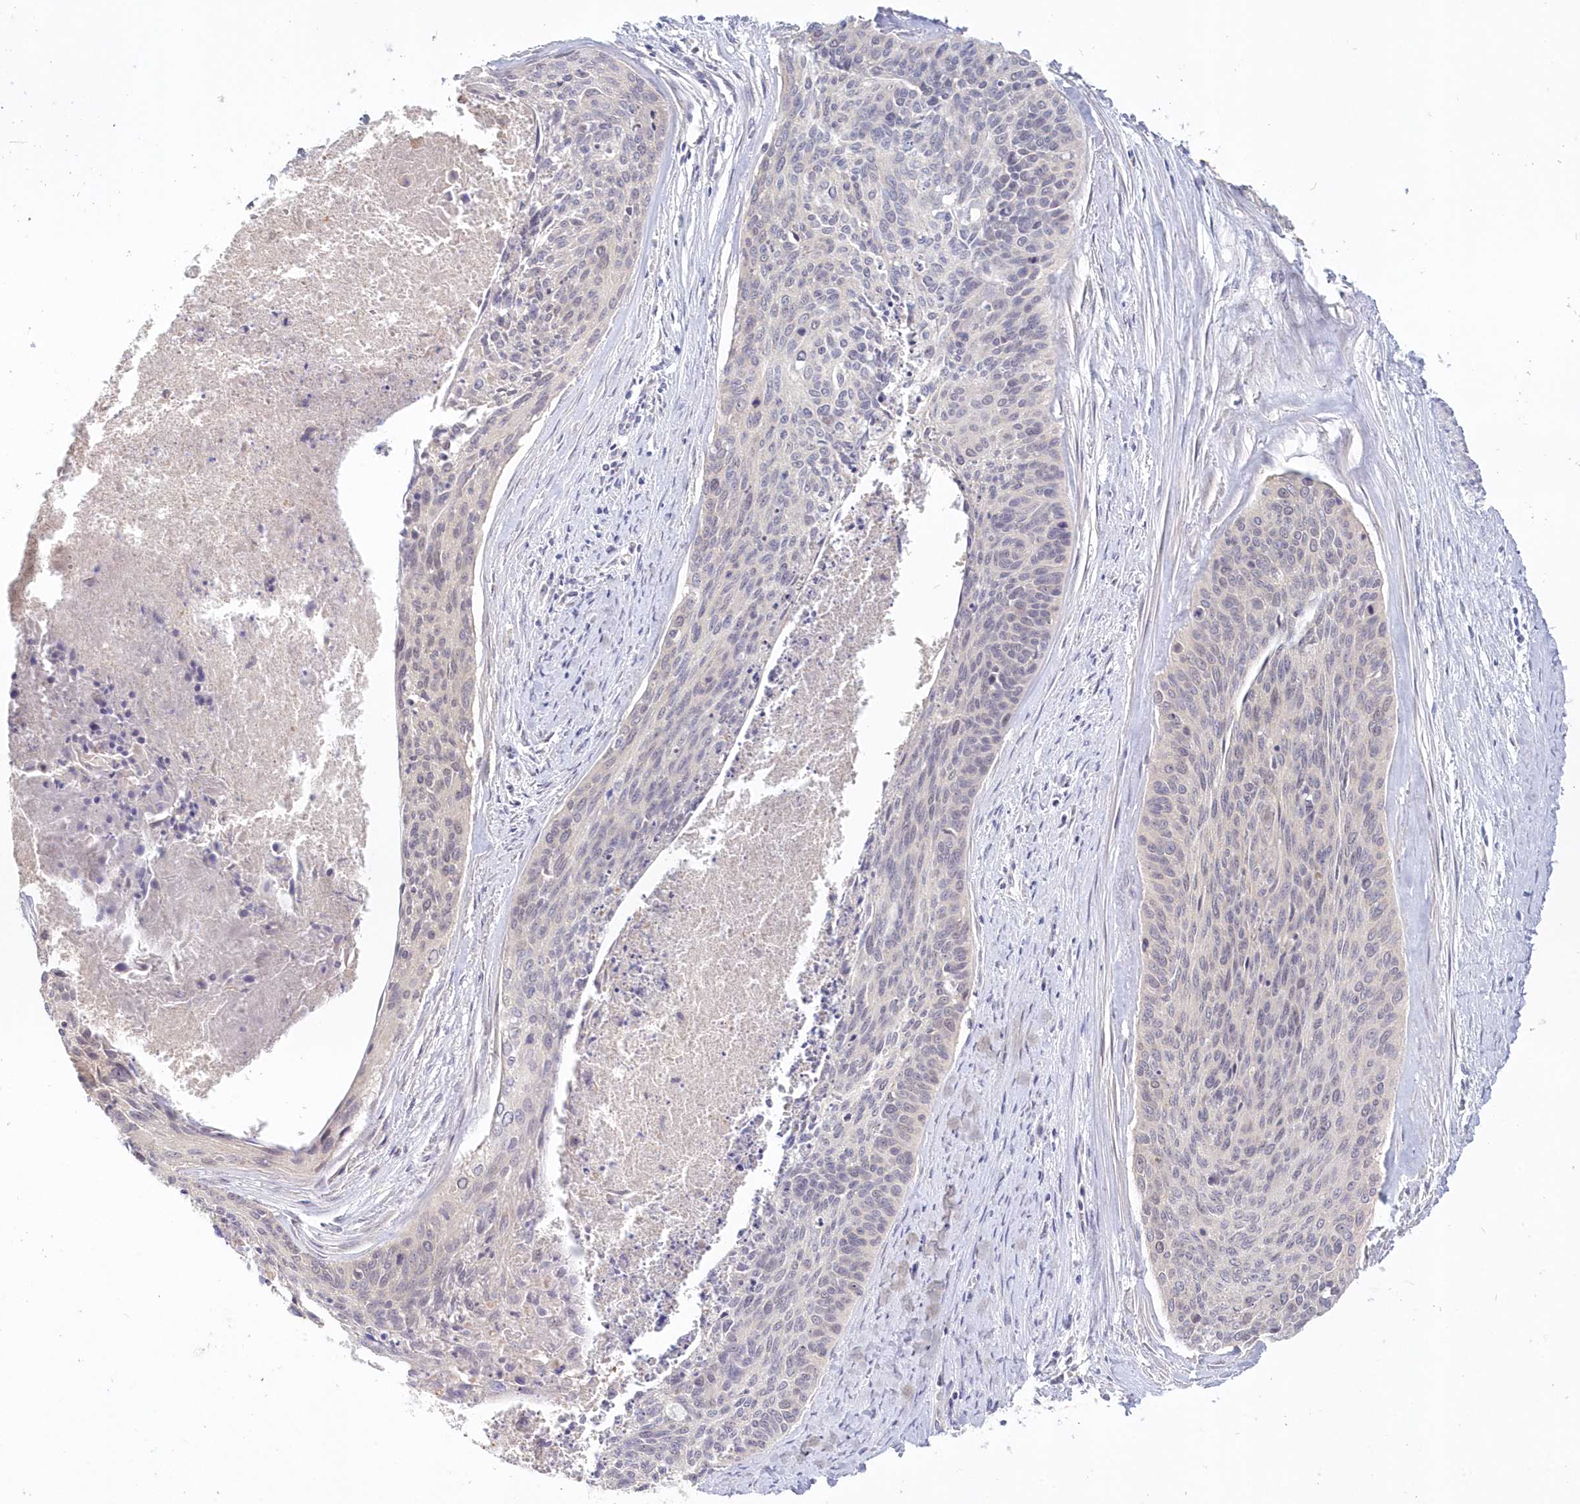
{"staining": {"intensity": "negative", "quantity": "none", "location": "none"}, "tissue": "cervical cancer", "cell_type": "Tumor cells", "image_type": "cancer", "snomed": [{"axis": "morphology", "description": "Squamous cell carcinoma, NOS"}, {"axis": "topography", "description": "Cervix"}], "caption": "This is a photomicrograph of immunohistochemistry staining of cervical squamous cell carcinoma, which shows no positivity in tumor cells. (DAB IHC visualized using brightfield microscopy, high magnification).", "gene": "KATNA1", "patient": {"sex": "female", "age": 55}}